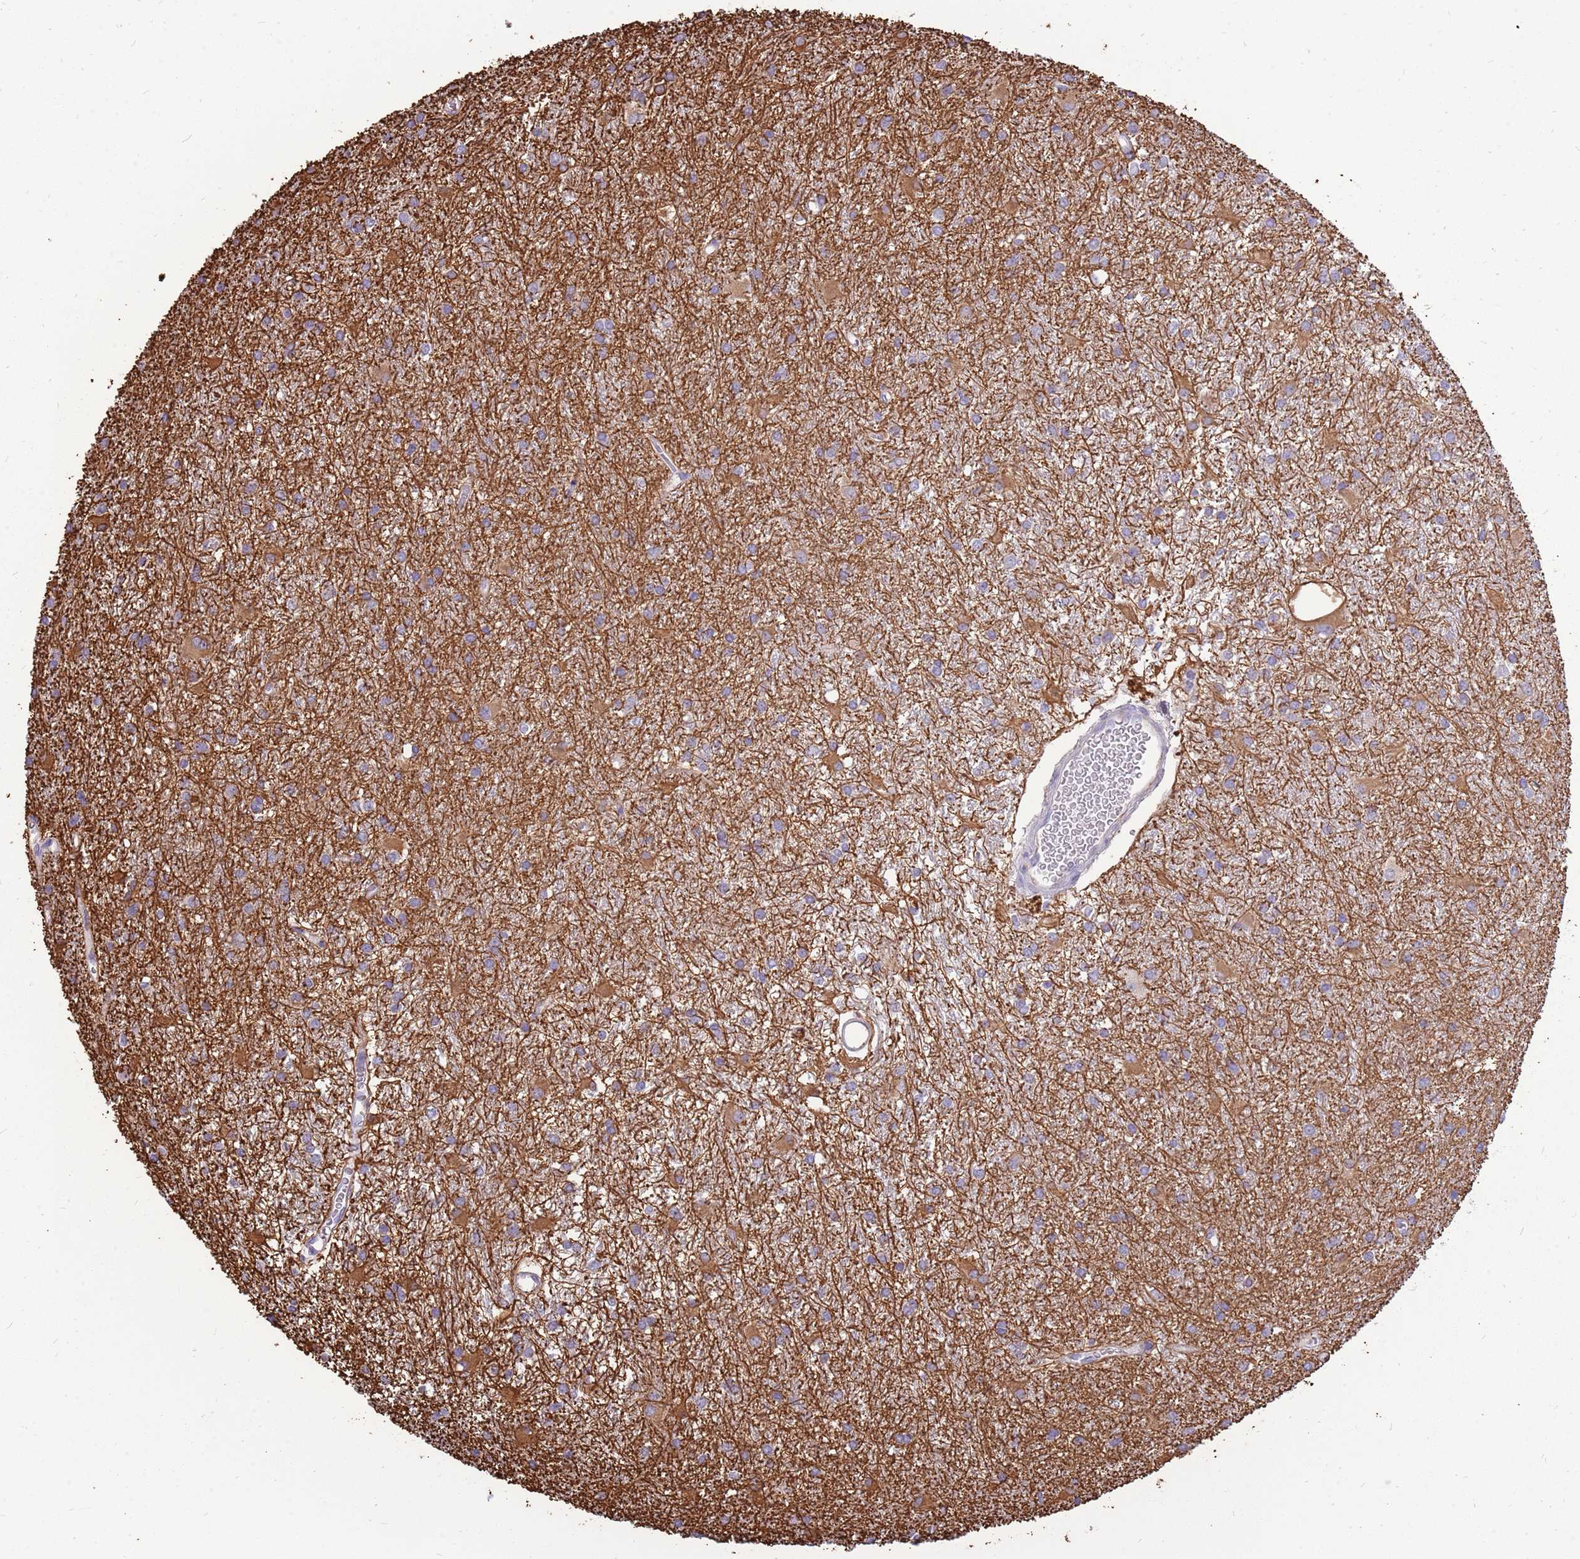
{"staining": {"intensity": "moderate", "quantity": "<25%", "location": "cytoplasmic/membranous"}, "tissue": "glioma", "cell_type": "Tumor cells", "image_type": "cancer", "snomed": [{"axis": "morphology", "description": "Glioma, malignant, High grade"}, {"axis": "topography", "description": "Brain"}], "caption": "Protein expression analysis of human glioma reveals moderate cytoplasmic/membranous positivity in about <25% of tumor cells.", "gene": "PCNX1", "patient": {"sex": "female", "age": 50}}